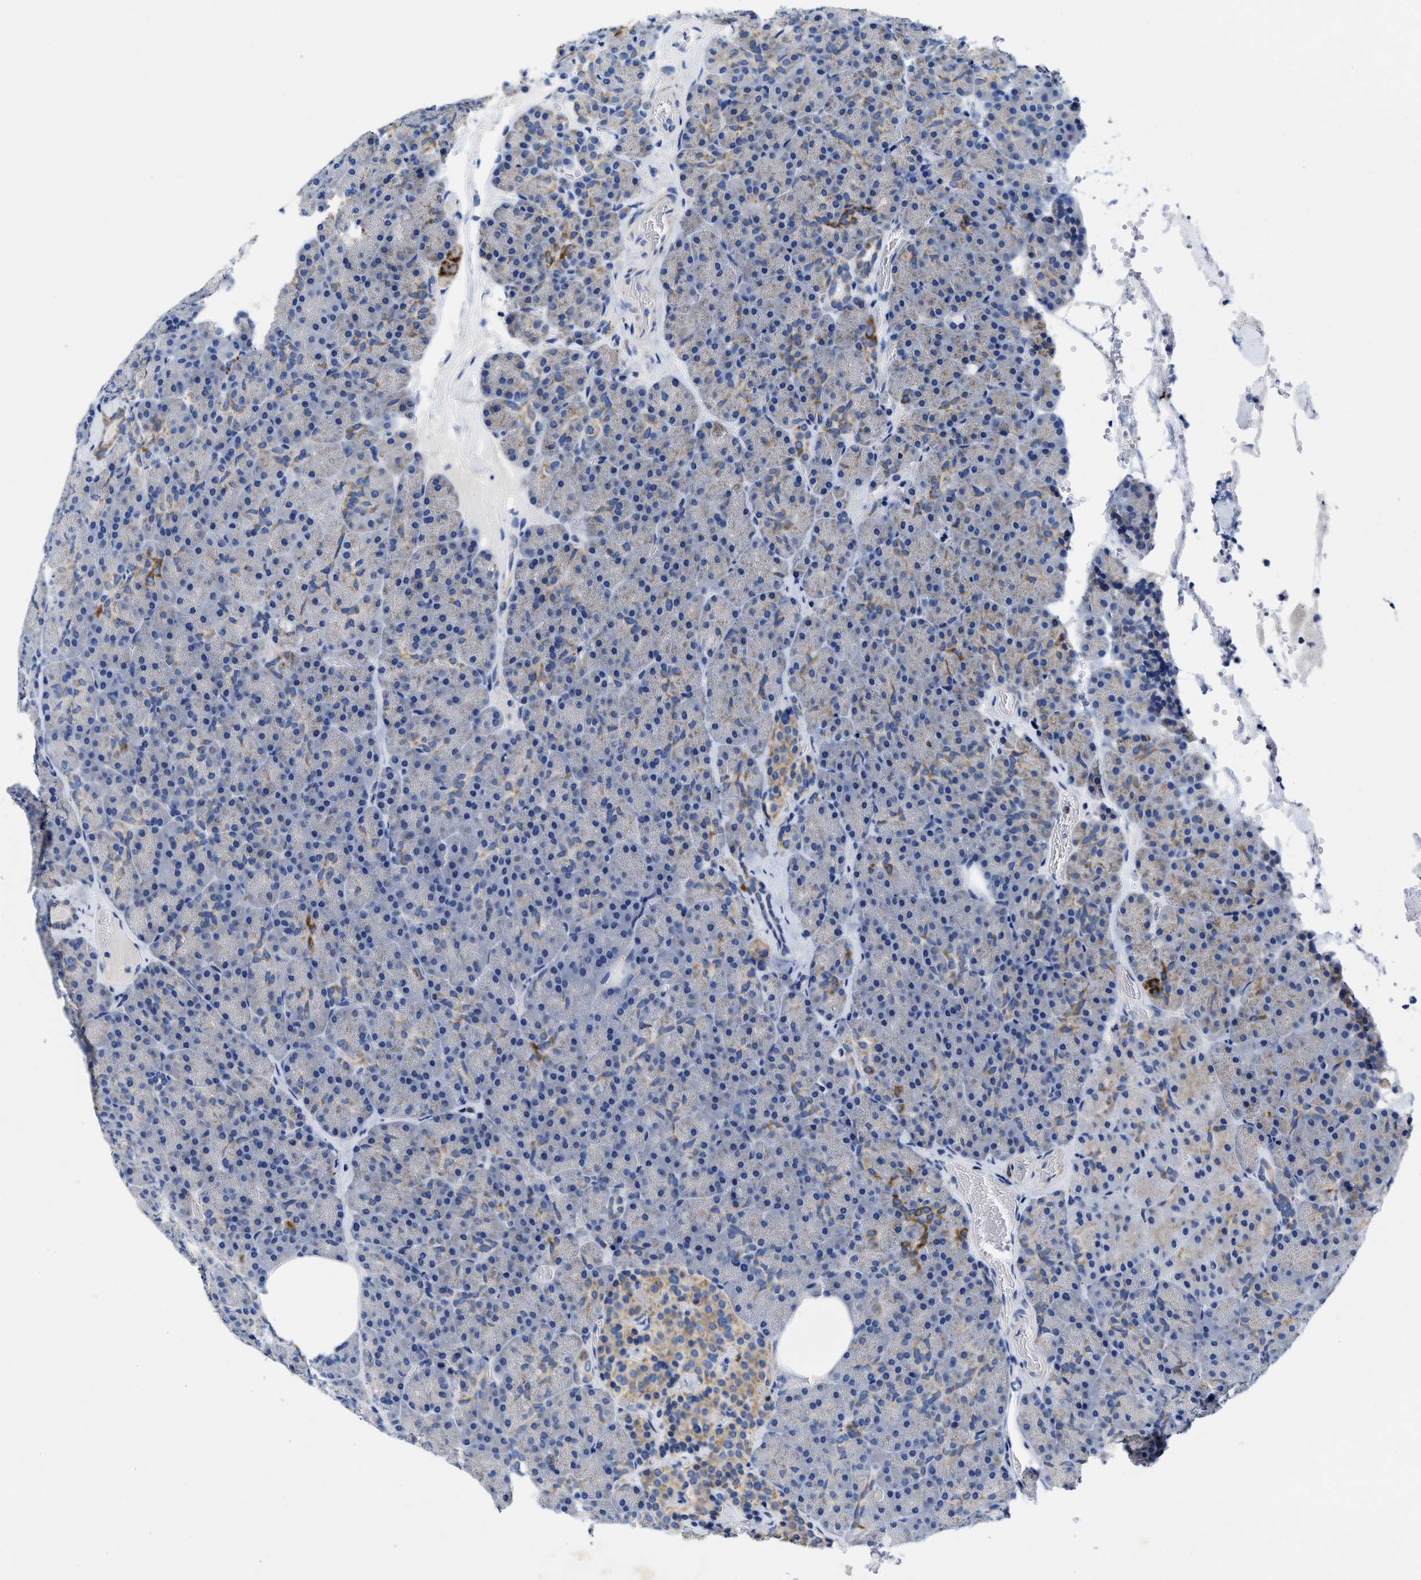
{"staining": {"intensity": "moderate", "quantity": "<25%", "location": "cytoplasmic/membranous"}, "tissue": "pancreas", "cell_type": "Exocrine glandular cells", "image_type": "normal", "snomed": [{"axis": "morphology", "description": "Normal tissue, NOS"}, {"axis": "morphology", "description": "Carcinoid, malignant, NOS"}, {"axis": "topography", "description": "Pancreas"}], "caption": "Immunohistochemistry histopathology image of unremarkable pancreas stained for a protein (brown), which demonstrates low levels of moderate cytoplasmic/membranous staining in approximately <25% of exocrine glandular cells.", "gene": "TBRG4", "patient": {"sex": "female", "age": 35}}